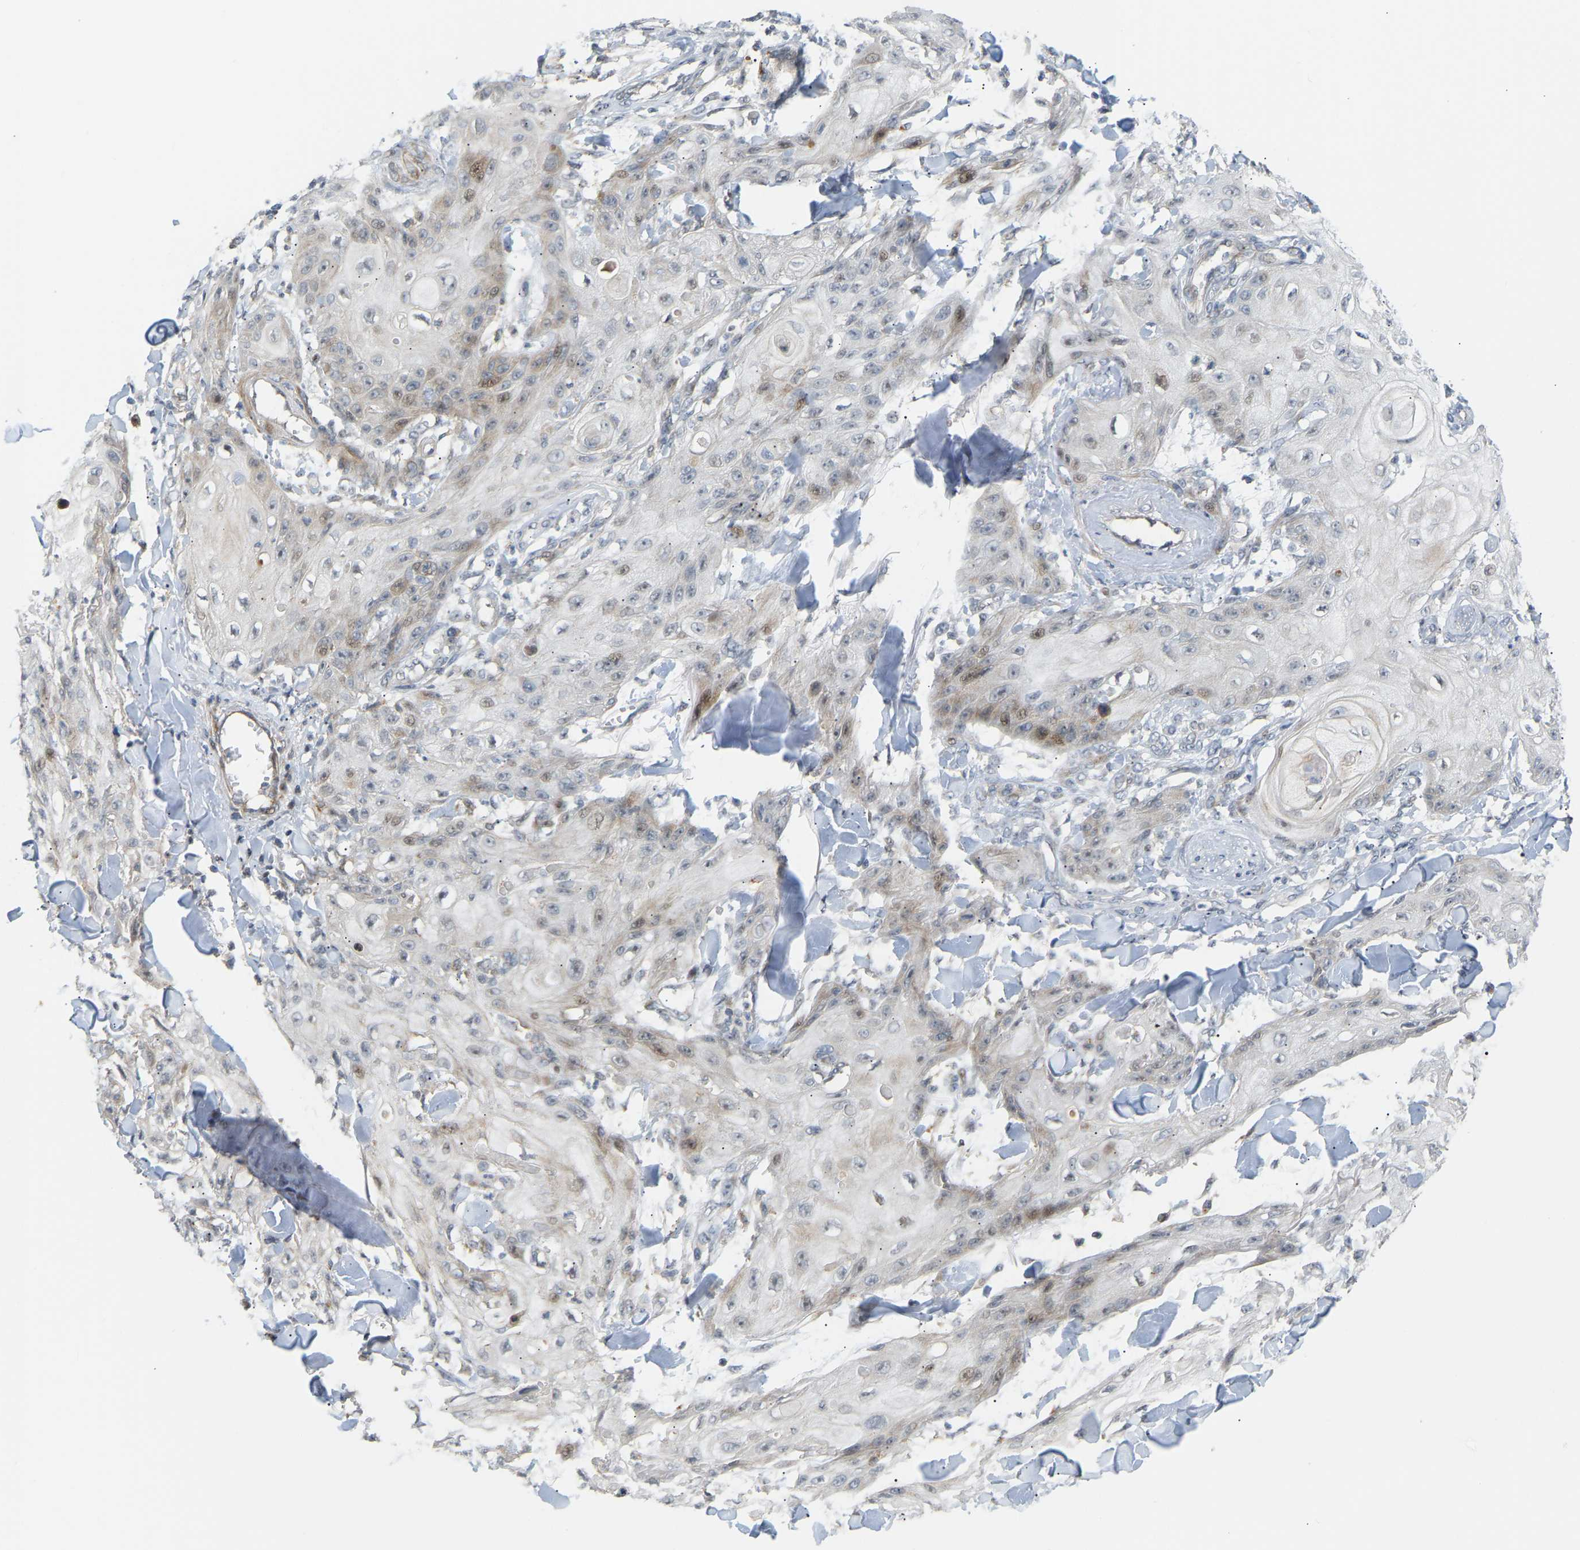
{"staining": {"intensity": "moderate", "quantity": "<25%", "location": "cytoplasmic/membranous,nuclear"}, "tissue": "skin cancer", "cell_type": "Tumor cells", "image_type": "cancer", "snomed": [{"axis": "morphology", "description": "Squamous cell carcinoma, NOS"}, {"axis": "topography", "description": "Skin"}], "caption": "This is a photomicrograph of immunohistochemistry staining of skin cancer, which shows moderate positivity in the cytoplasmic/membranous and nuclear of tumor cells.", "gene": "POGLUT2", "patient": {"sex": "male", "age": 74}}